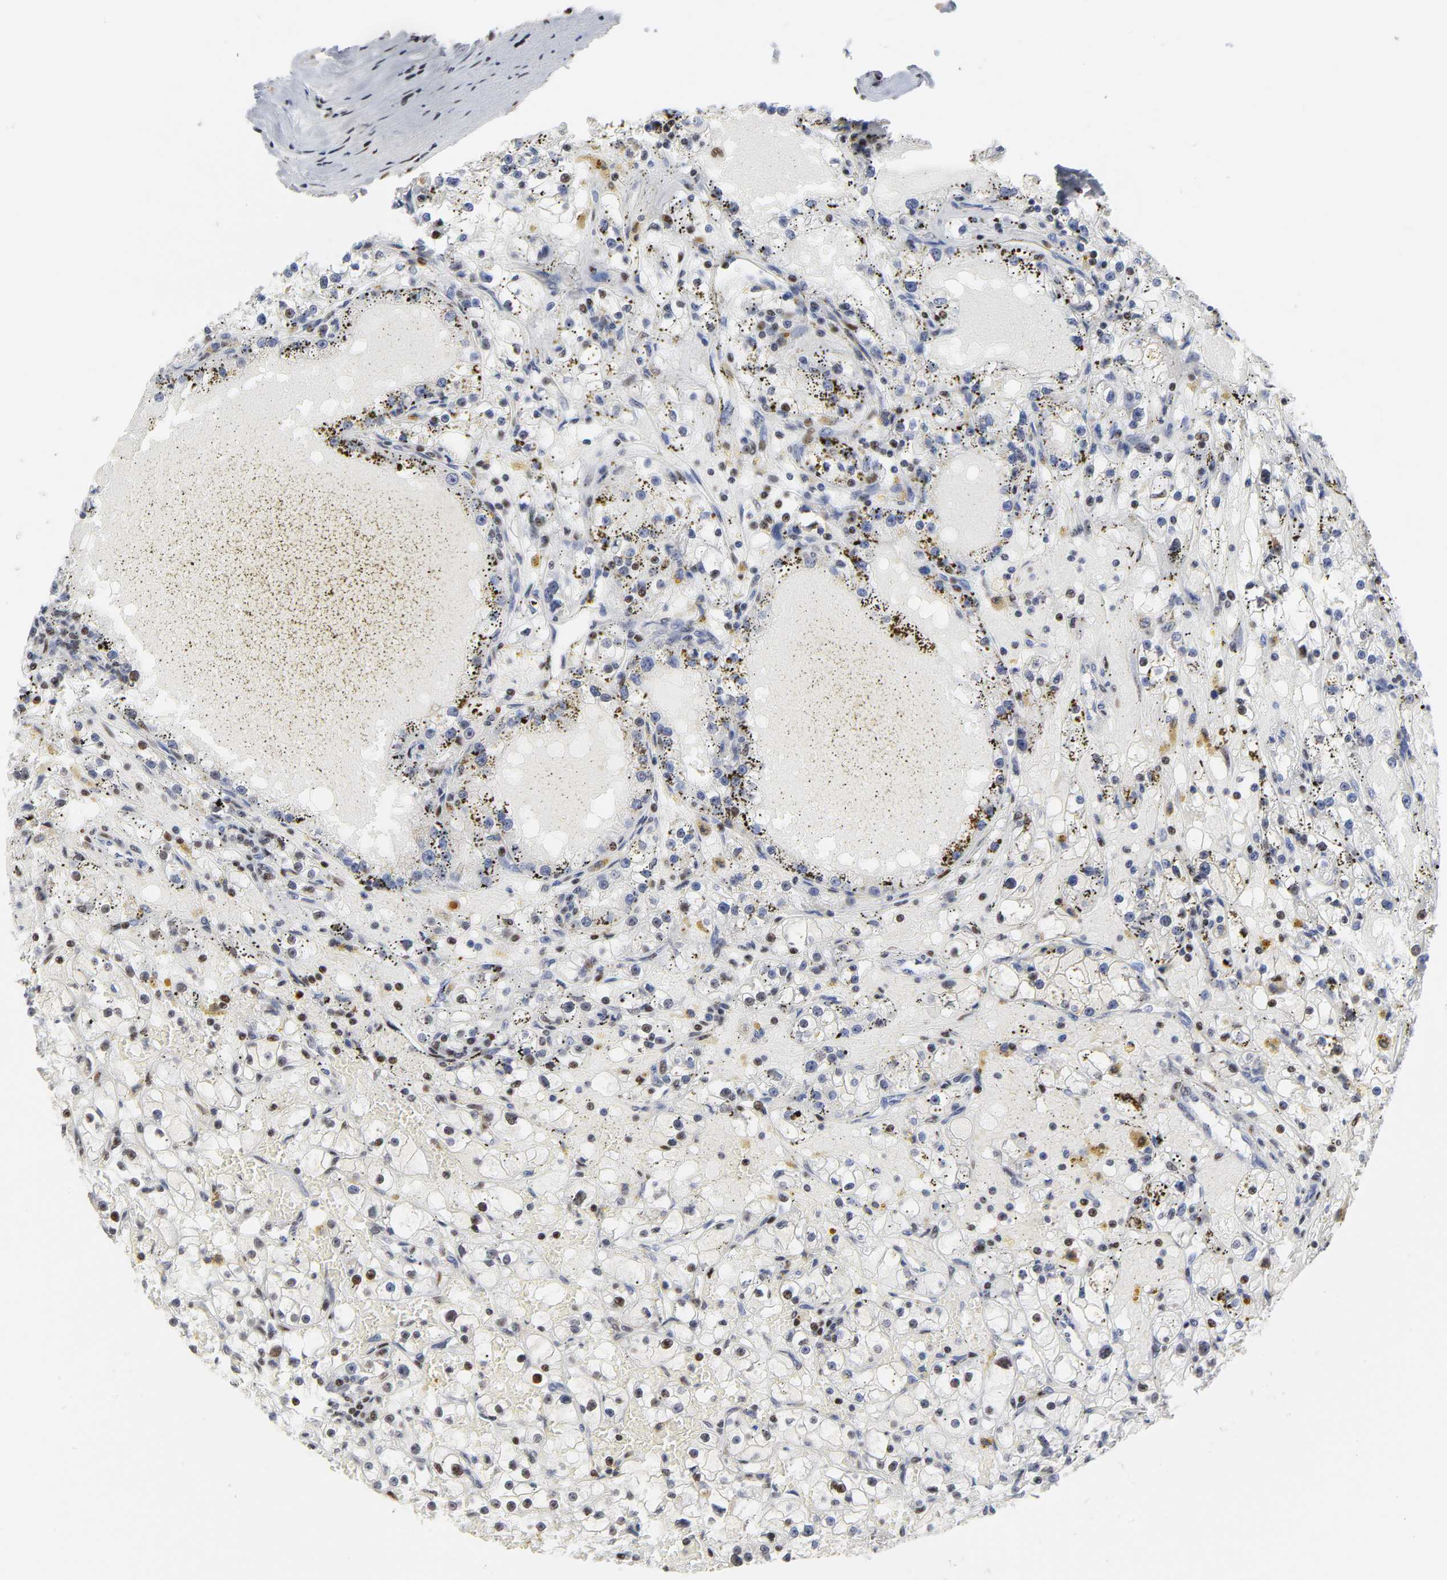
{"staining": {"intensity": "moderate", "quantity": "<25%", "location": "nuclear"}, "tissue": "renal cancer", "cell_type": "Tumor cells", "image_type": "cancer", "snomed": [{"axis": "morphology", "description": "Adenocarcinoma, NOS"}, {"axis": "topography", "description": "Kidney"}], "caption": "DAB immunohistochemical staining of human adenocarcinoma (renal) reveals moderate nuclear protein positivity in approximately <25% of tumor cells.", "gene": "CREBBP", "patient": {"sex": "male", "age": 56}}